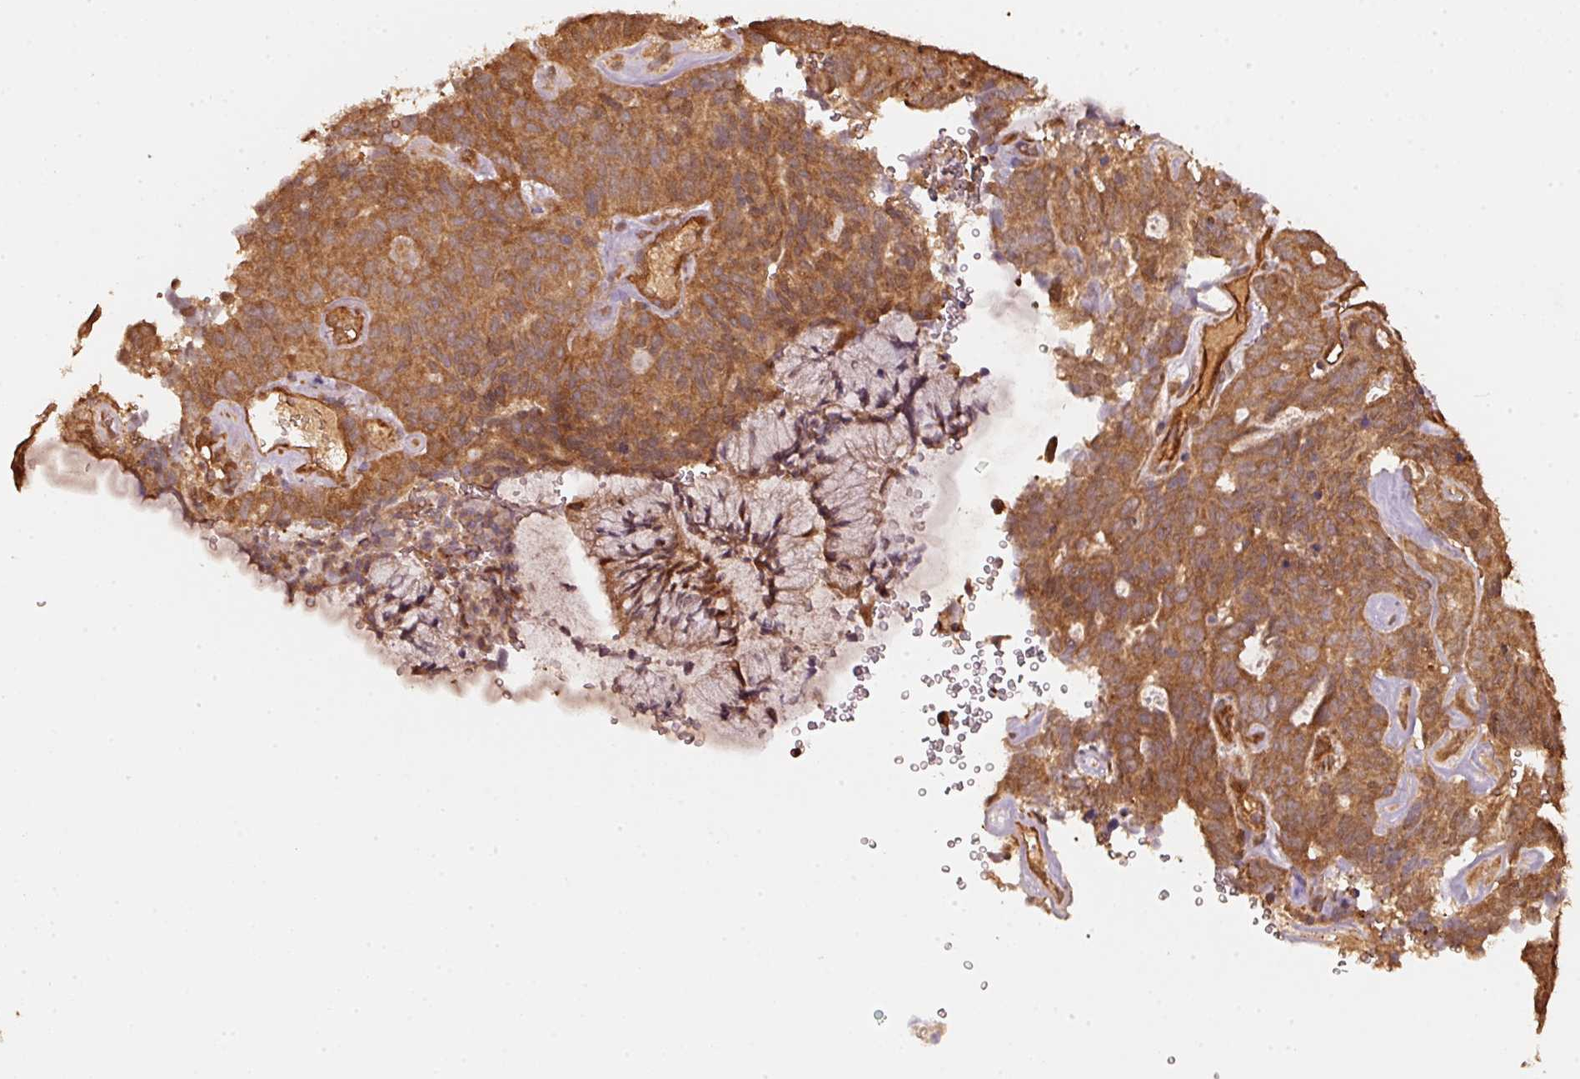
{"staining": {"intensity": "strong", "quantity": ">75%", "location": "cytoplasmic/membranous"}, "tissue": "cervical cancer", "cell_type": "Tumor cells", "image_type": "cancer", "snomed": [{"axis": "morphology", "description": "Adenocarcinoma, NOS"}, {"axis": "topography", "description": "Cervix"}], "caption": "Immunohistochemistry image of human cervical cancer stained for a protein (brown), which displays high levels of strong cytoplasmic/membranous expression in approximately >75% of tumor cells.", "gene": "STAU1", "patient": {"sex": "female", "age": 38}}